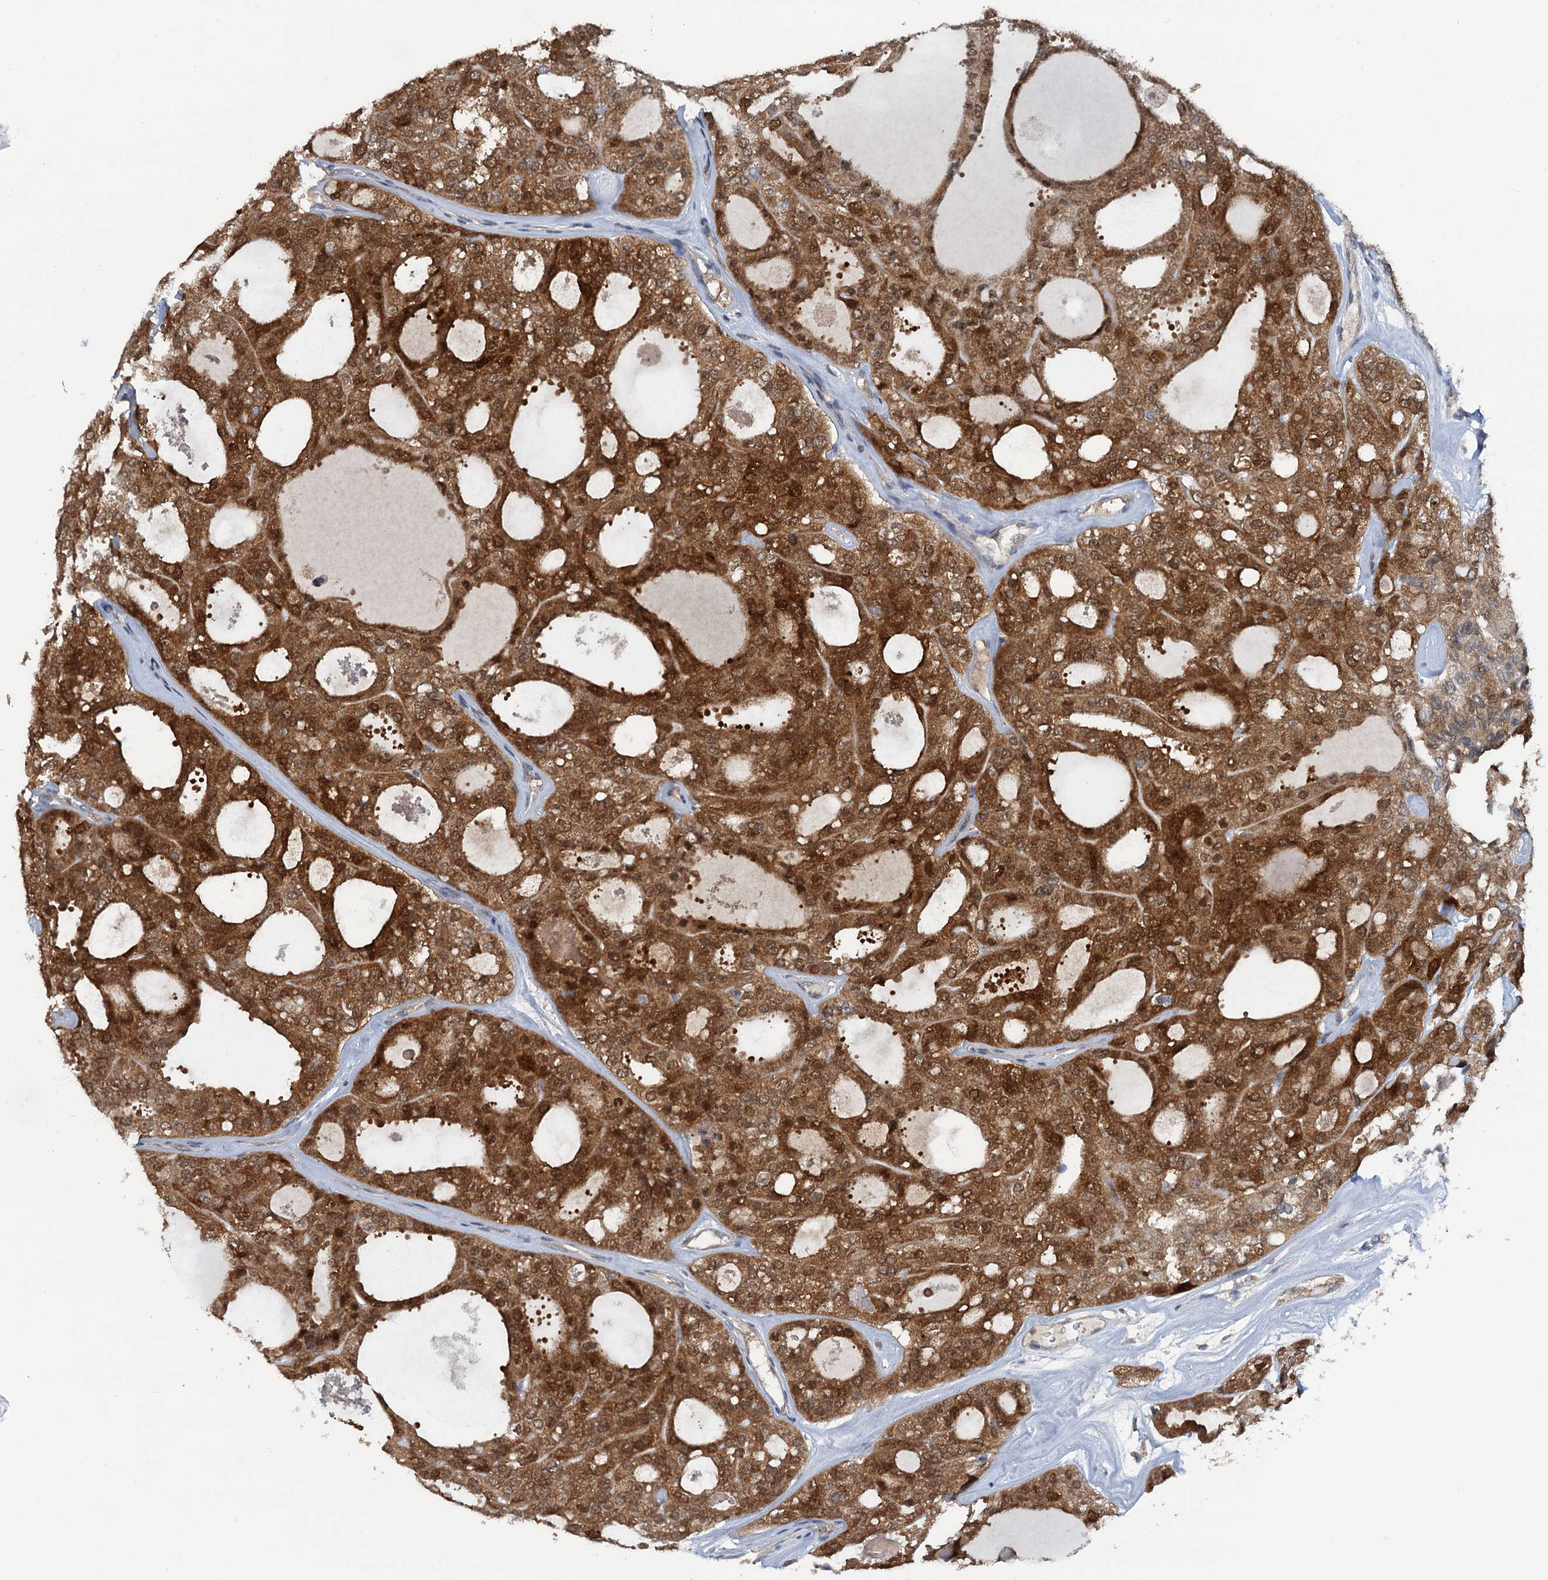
{"staining": {"intensity": "strong", "quantity": ">75%", "location": "cytoplasmic/membranous,nuclear"}, "tissue": "thyroid cancer", "cell_type": "Tumor cells", "image_type": "cancer", "snomed": [{"axis": "morphology", "description": "Follicular adenoma carcinoma, NOS"}, {"axis": "topography", "description": "Thyroid gland"}], "caption": "A high amount of strong cytoplasmic/membranous and nuclear positivity is seen in approximately >75% of tumor cells in thyroid cancer tissue.", "gene": "GCLM", "patient": {"sex": "male", "age": 75}}